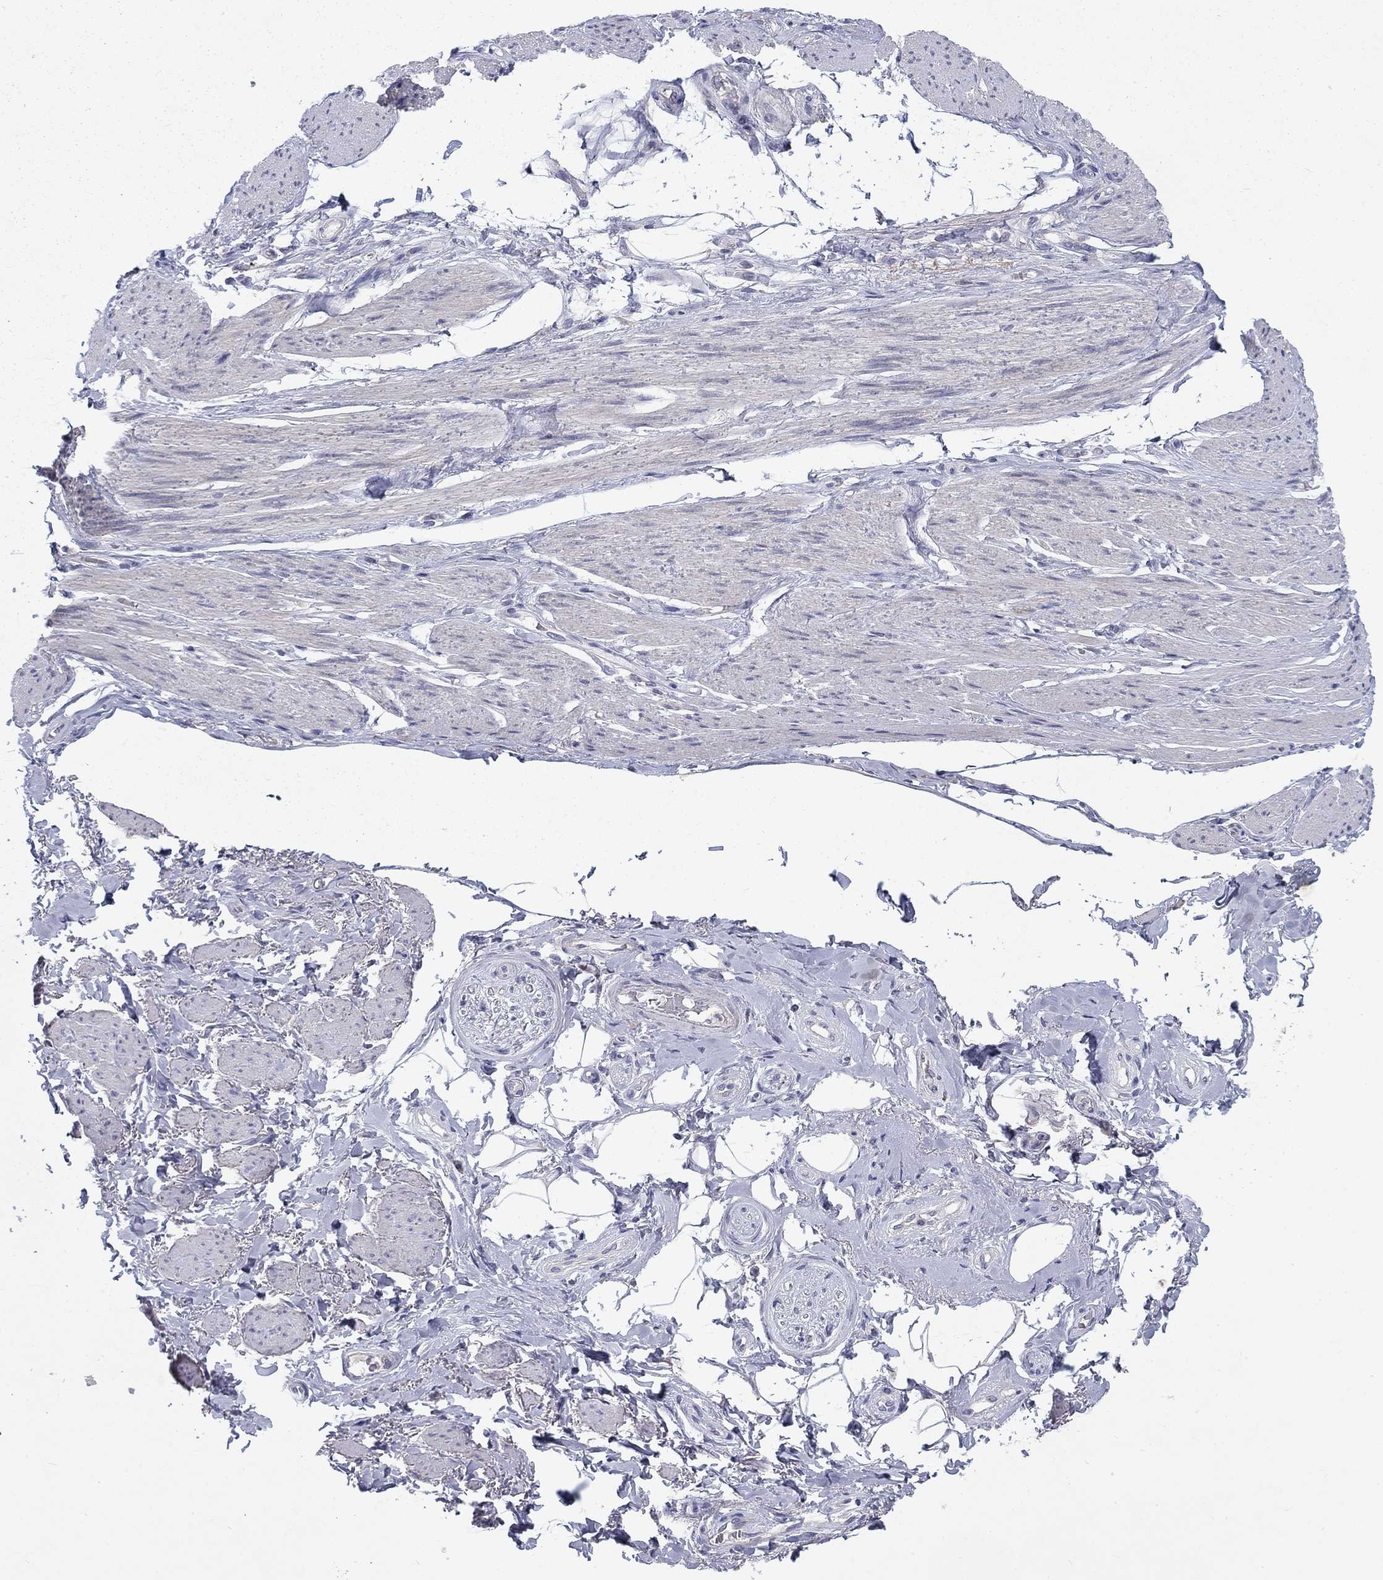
{"staining": {"intensity": "negative", "quantity": "none", "location": "none"}, "tissue": "adipose tissue", "cell_type": "Adipocytes", "image_type": "normal", "snomed": [{"axis": "morphology", "description": "Normal tissue, NOS"}, {"axis": "topography", "description": "Skeletal muscle"}, {"axis": "topography", "description": "Anal"}, {"axis": "topography", "description": "Peripheral nerve tissue"}], "caption": "This is an immunohistochemistry histopathology image of normal adipose tissue. There is no positivity in adipocytes.", "gene": "CACNA1A", "patient": {"sex": "male", "age": 53}}